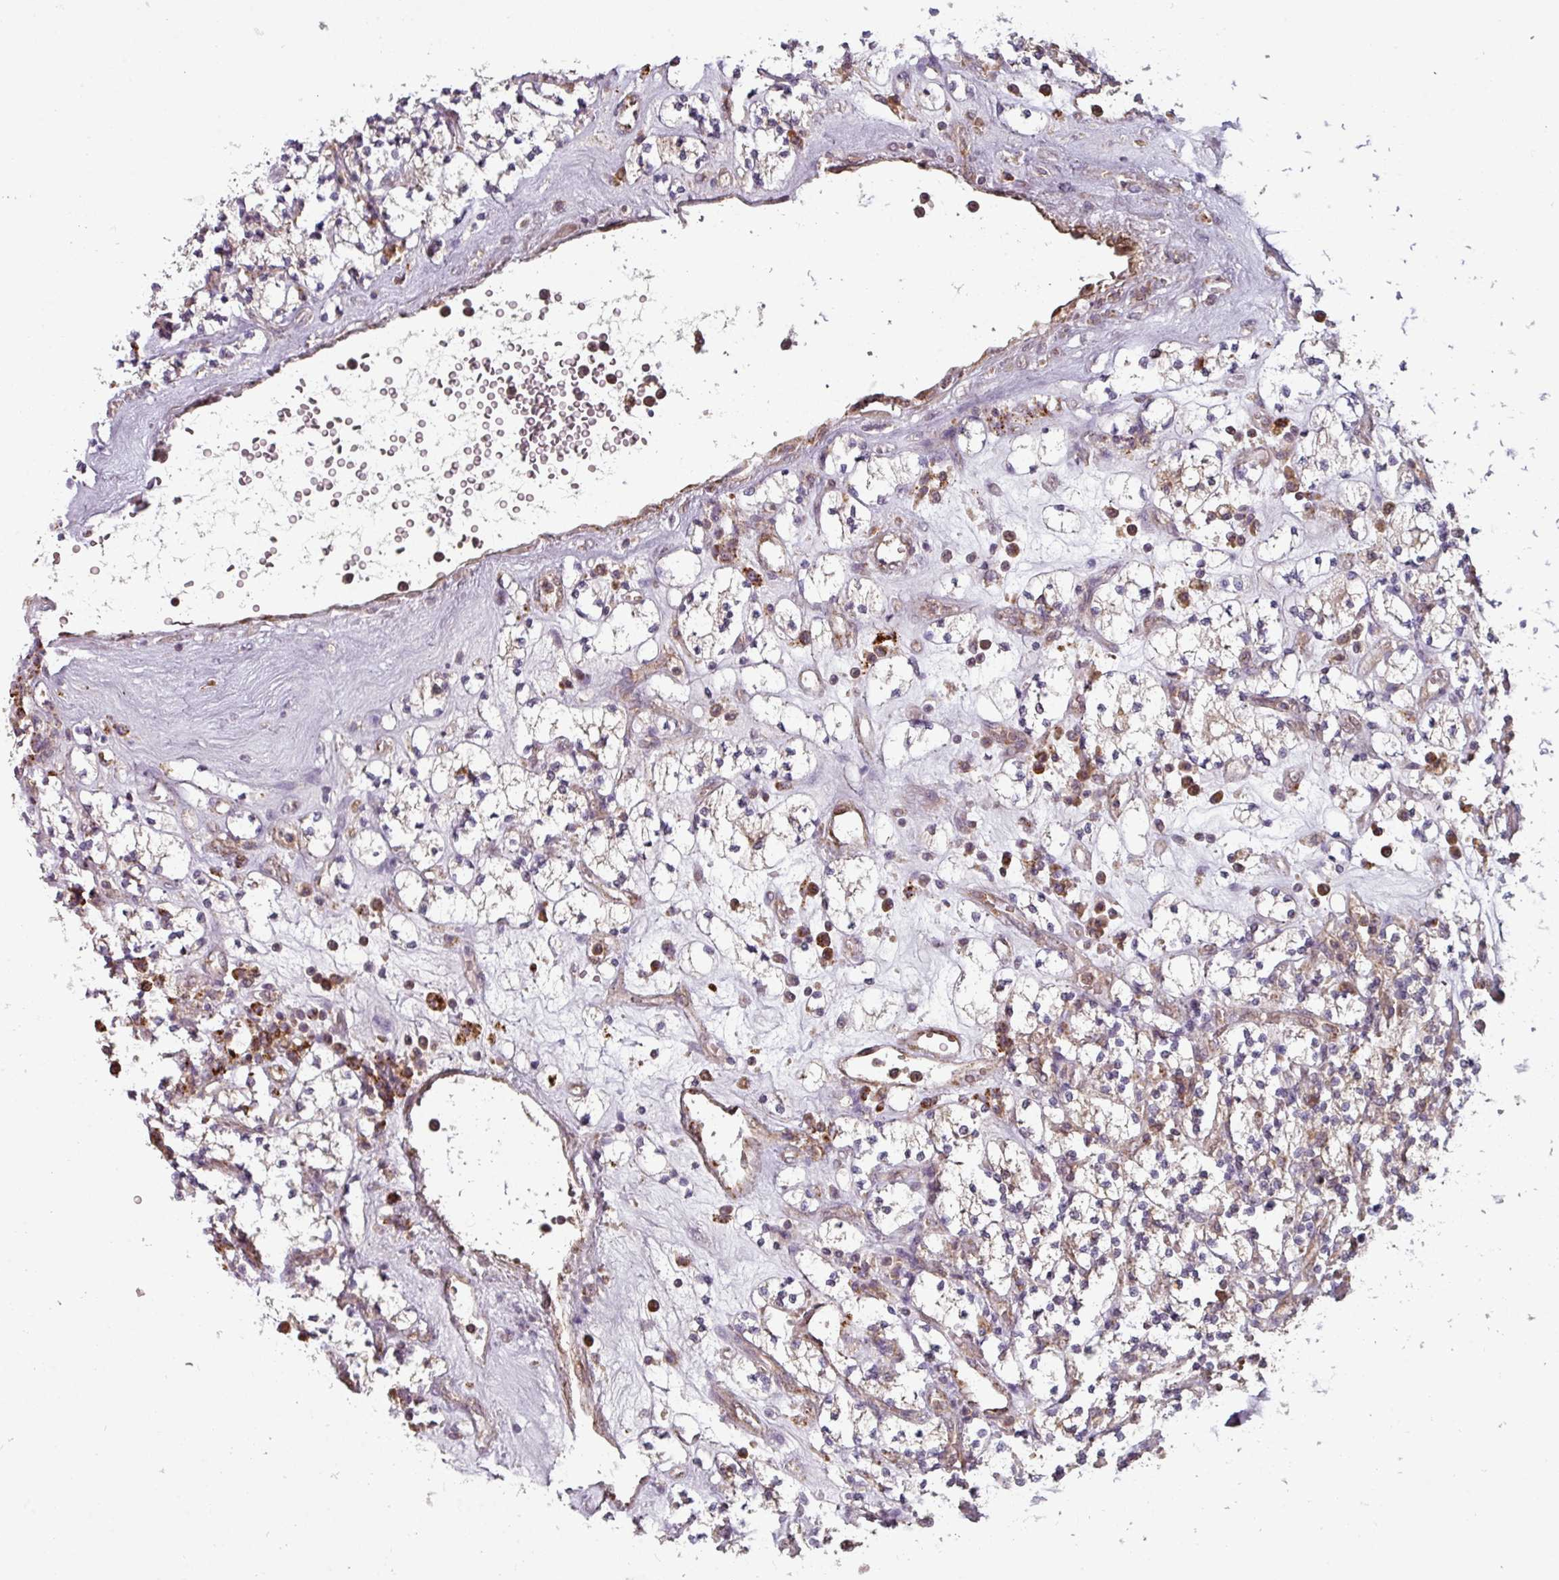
{"staining": {"intensity": "negative", "quantity": "none", "location": "none"}, "tissue": "renal cancer", "cell_type": "Tumor cells", "image_type": "cancer", "snomed": [{"axis": "morphology", "description": "Adenocarcinoma, NOS"}, {"axis": "topography", "description": "Kidney"}], "caption": "Protein analysis of adenocarcinoma (renal) displays no significant staining in tumor cells.", "gene": "MRPS16", "patient": {"sex": "male", "age": 77}}